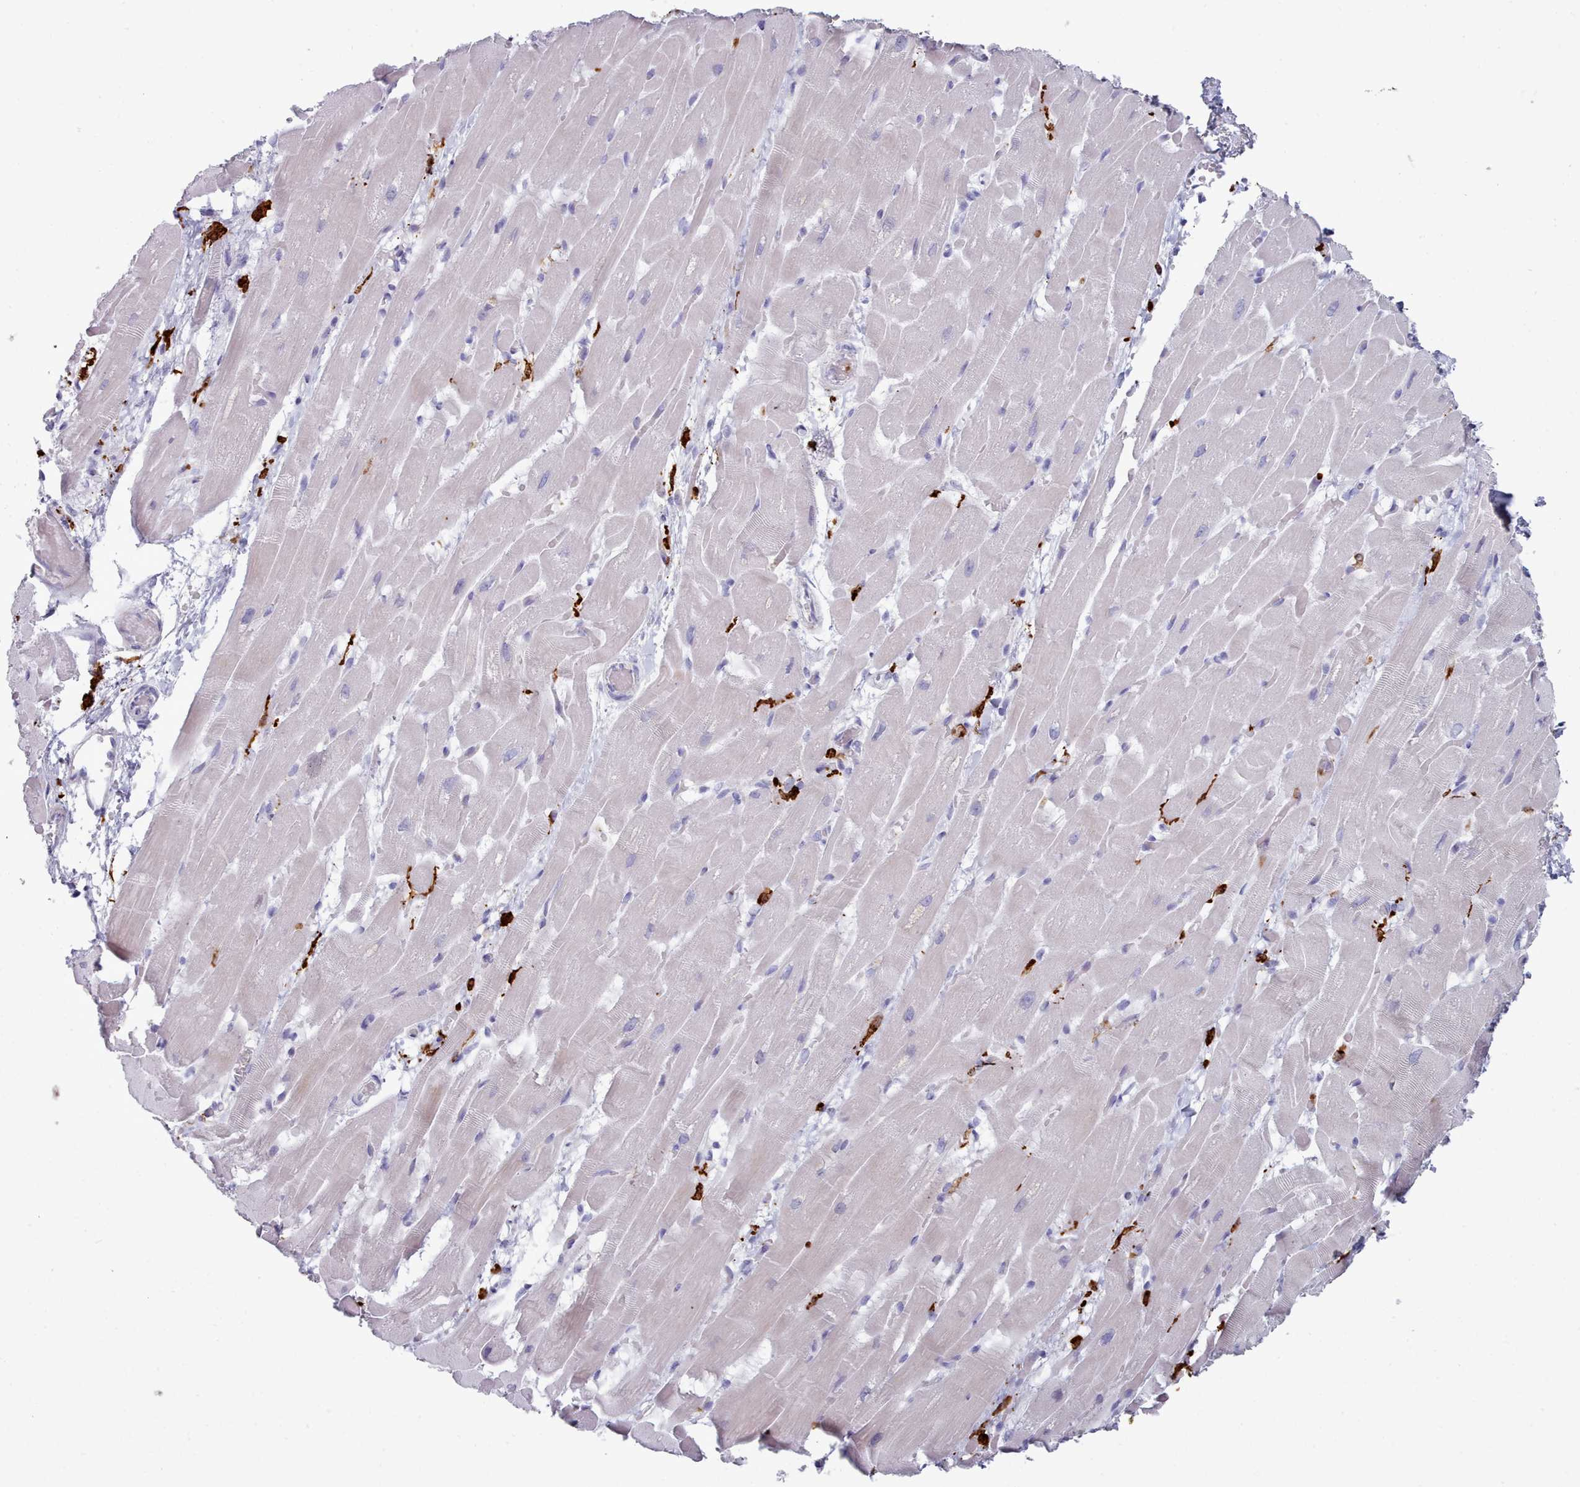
{"staining": {"intensity": "negative", "quantity": "none", "location": "none"}, "tissue": "heart muscle", "cell_type": "Cardiomyocytes", "image_type": "normal", "snomed": [{"axis": "morphology", "description": "Normal tissue, NOS"}, {"axis": "topography", "description": "Heart"}], "caption": "High power microscopy photomicrograph of an IHC photomicrograph of unremarkable heart muscle, revealing no significant expression in cardiomyocytes.", "gene": "AIF1", "patient": {"sex": "male", "age": 37}}